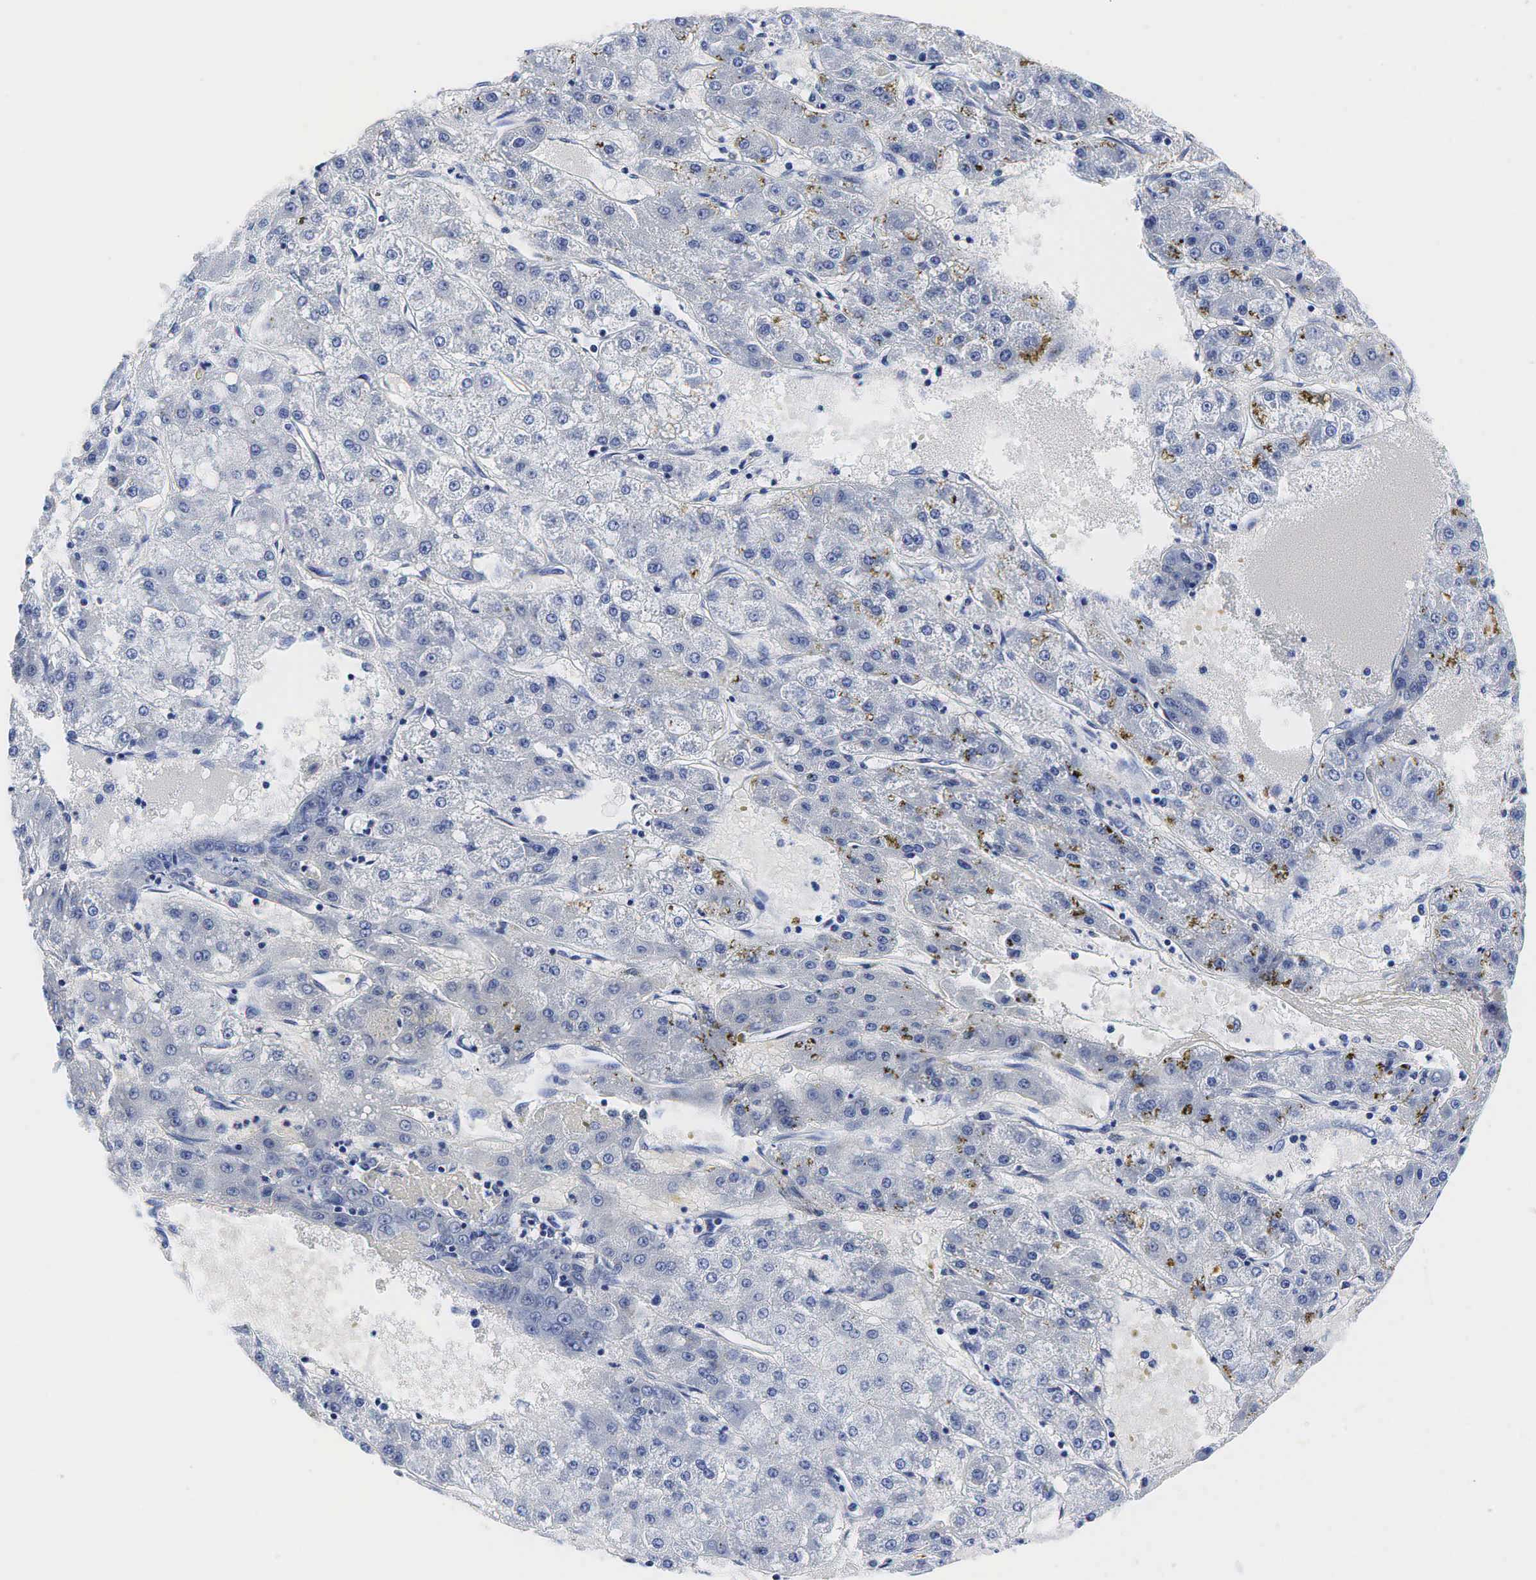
{"staining": {"intensity": "negative", "quantity": "none", "location": "none"}, "tissue": "liver cancer", "cell_type": "Tumor cells", "image_type": "cancer", "snomed": [{"axis": "morphology", "description": "Carcinoma, Hepatocellular, NOS"}, {"axis": "topography", "description": "Liver"}], "caption": "DAB (3,3'-diaminobenzidine) immunohistochemical staining of human liver hepatocellular carcinoma reveals no significant positivity in tumor cells.", "gene": "TG", "patient": {"sex": "female", "age": 52}}